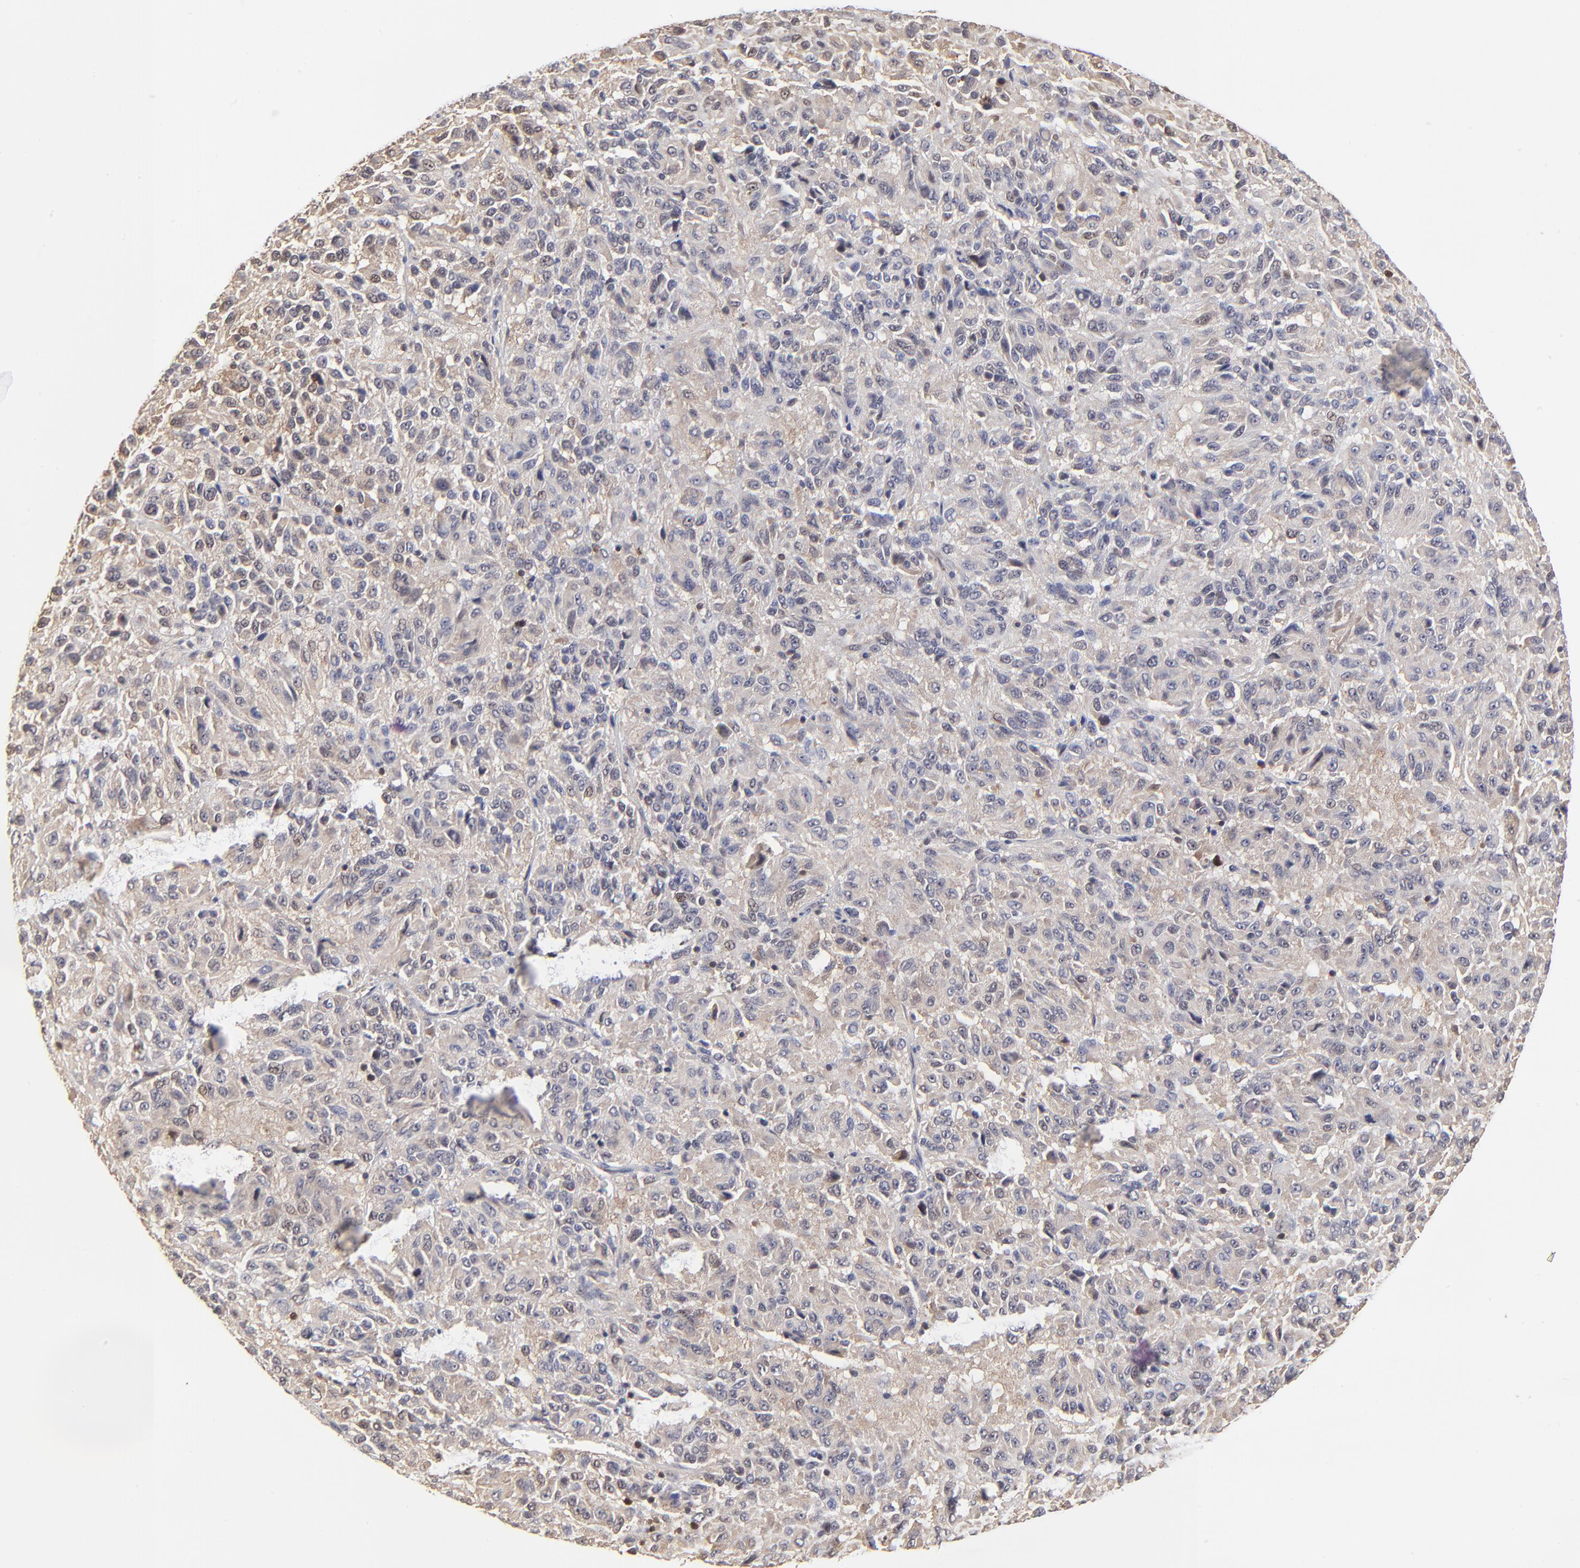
{"staining": {"intensity": "negative", "quantity": "none", "location": "none"}, "tissue": "melanoma", "cell_type": "Tumor cells", "image_type": "cancer", "snomed": [{"axis": "morphology", "description": "Malignant melanoma, Metastatic site"}, {"axis": "topography", "description": "Lung"}], "caption": "Tumor cells show no significant protein expression in malignant melanoma (metastatic site). The staining is performed using DAB brown chromogen with nuclei counter-stained in using hematoxylin.", "gene": "CASP3", "patient": {"sex": "male", "age": 64}}